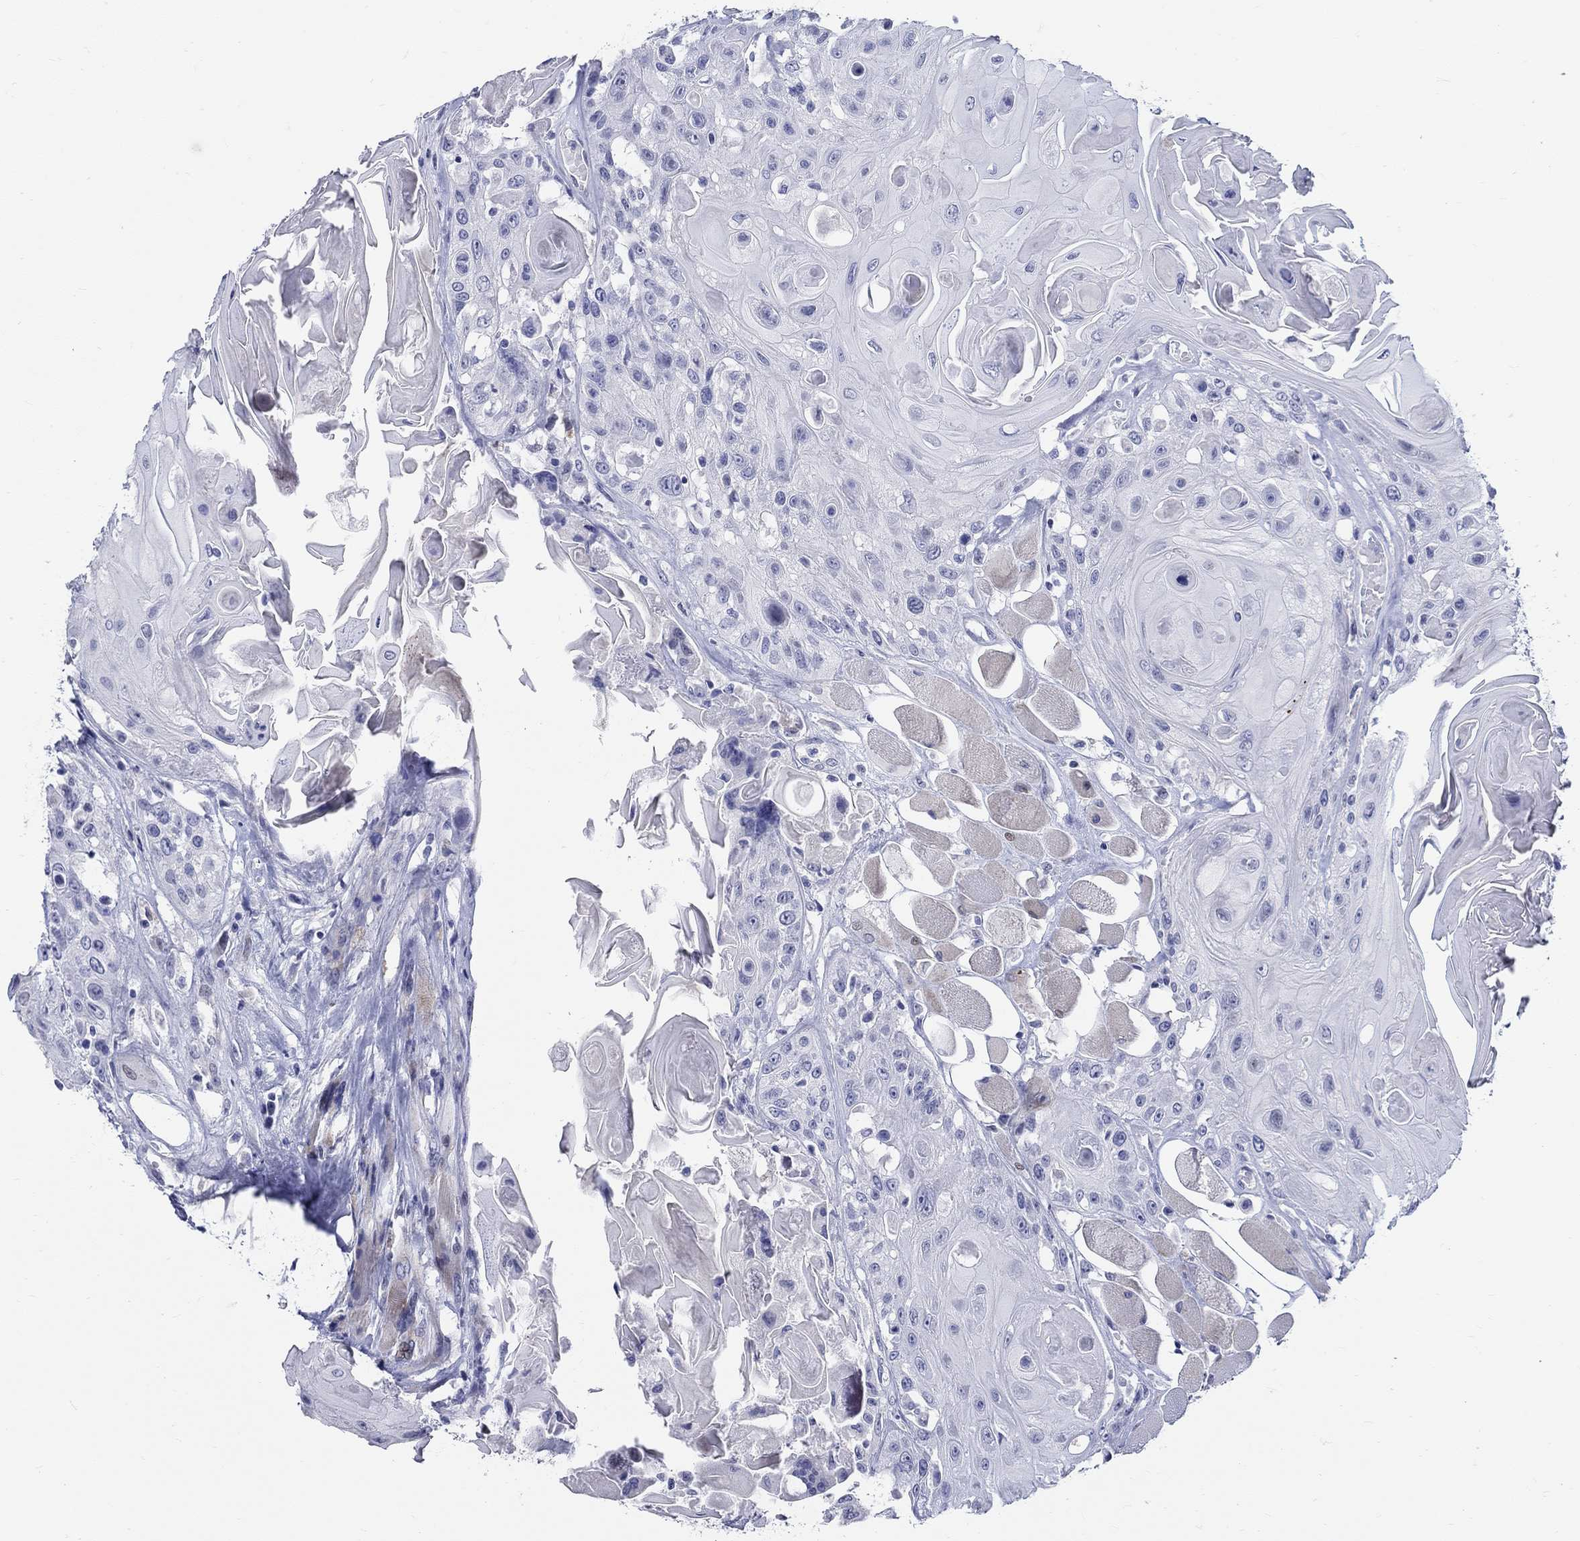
{"staining": {"intensity": "negative", "quantity": "none", "location": "none"}, "tissue": "head and neck cancer", "cell_type": "Tumor cells", "image_type": "cancer", "snomed": [{"axis": "morphology", "description": "Squamous cell carcinoma, NOS"}, {"axis": "topography", "description": "Head-Neck"}], "caption": "A high-resolution micrograph shows immunohistochemistry (IHC) staining of head and neck cancer (squamous cell carcinoma), which displays no significant expression in tumor cells. Nuclei are stained in blue.", "gene": "CRYGS", "patient": {"sex": "female", "age": 59}}